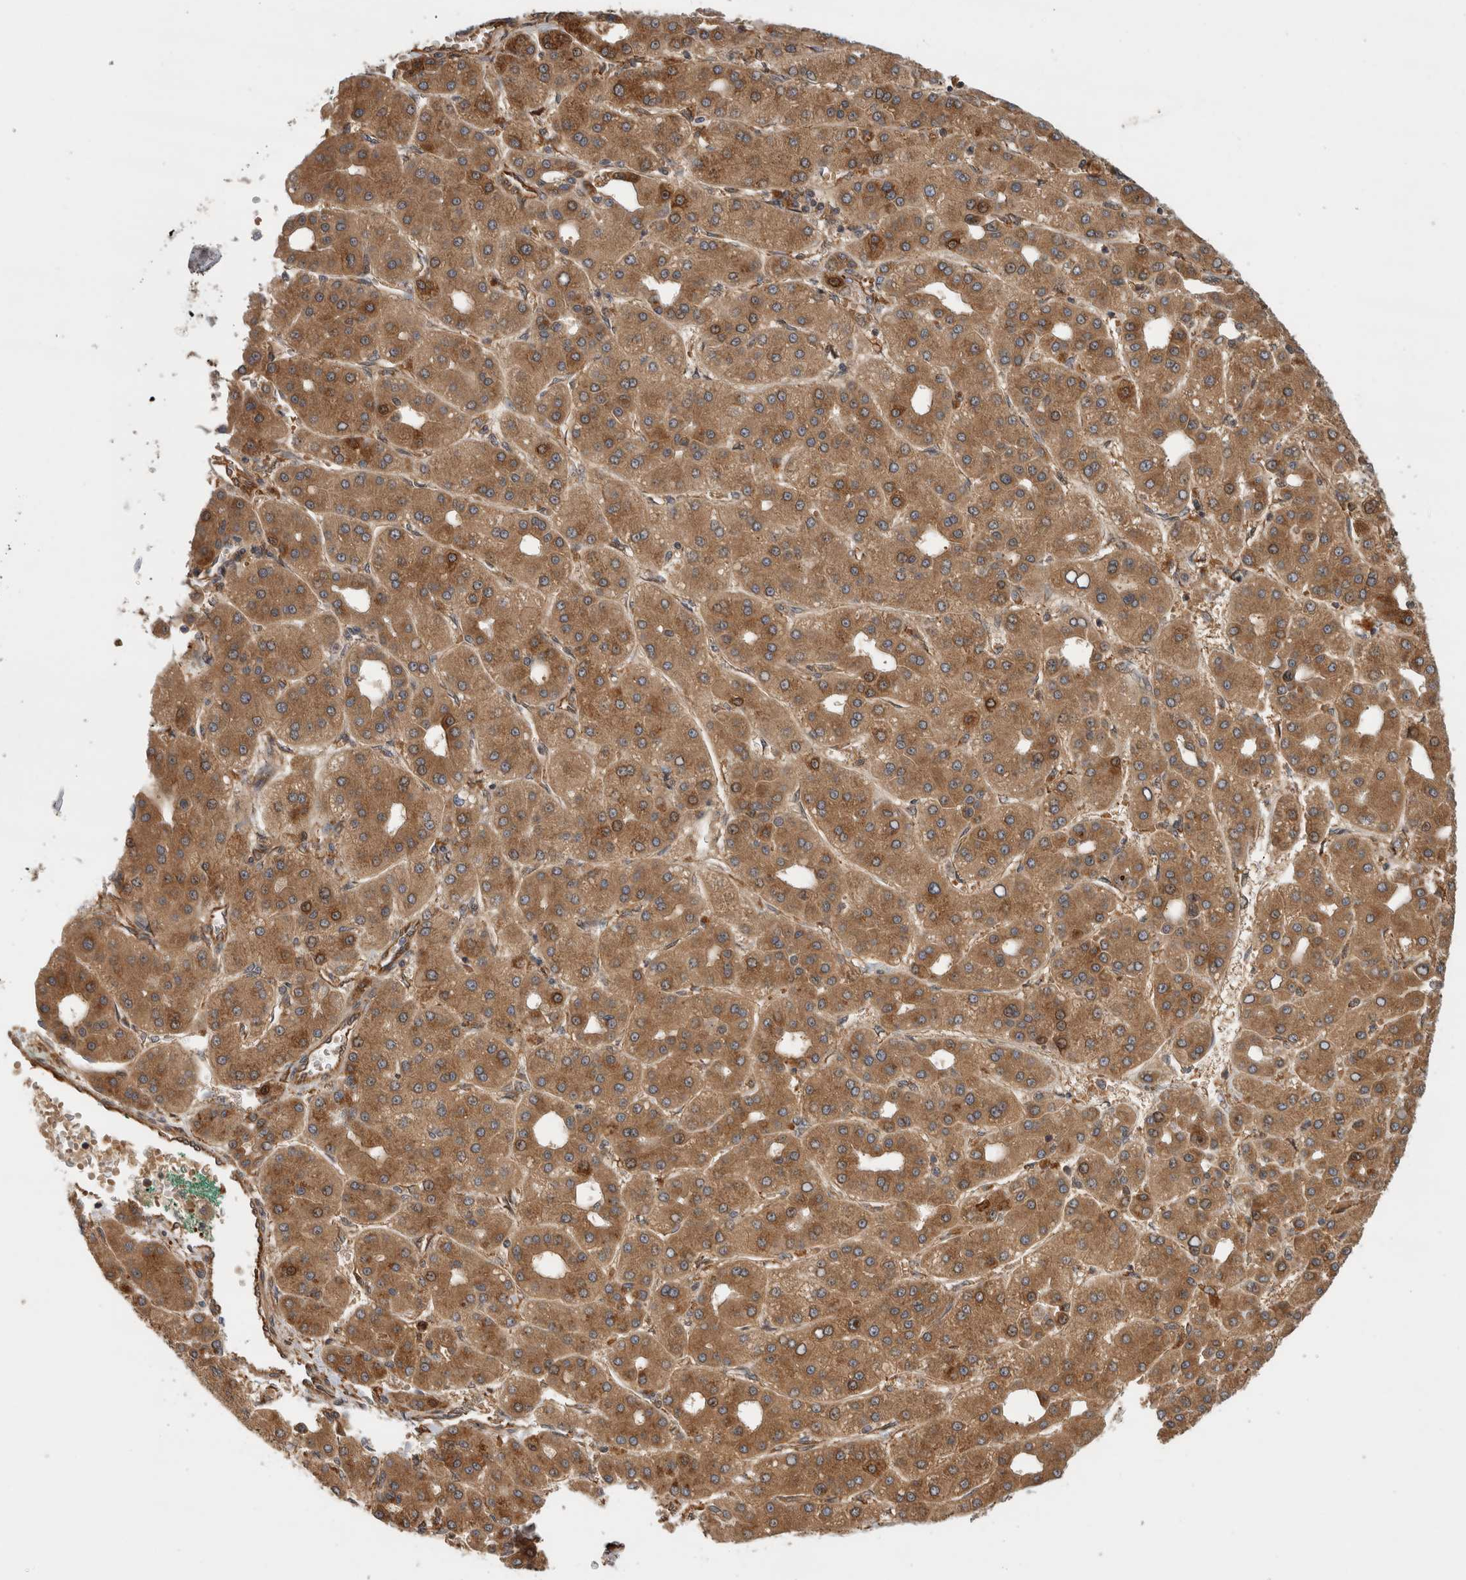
{"staining": {"intensity": "moderate", "quantity": ">75%", "location": "cytoplasmic/membranous"}, "tissue": "liver cancer", "cell_type": "Tumor cells", "image_type": "cancer", "snomed": [{"axis": "morphology", "description": "Carcinoma, Hepatocellular, NOS"}, {"axis": "topography", "description": "Liver"}], "caption": "Brown immunohistochemical staining in liver cancer (hepatocellular carcinoma) reveals moderate cytoplasmic/membranous expression in approximately >75% of tumor cells.", "gene": "TUBD1", "patient": {"sex": "male", "age": 65}}